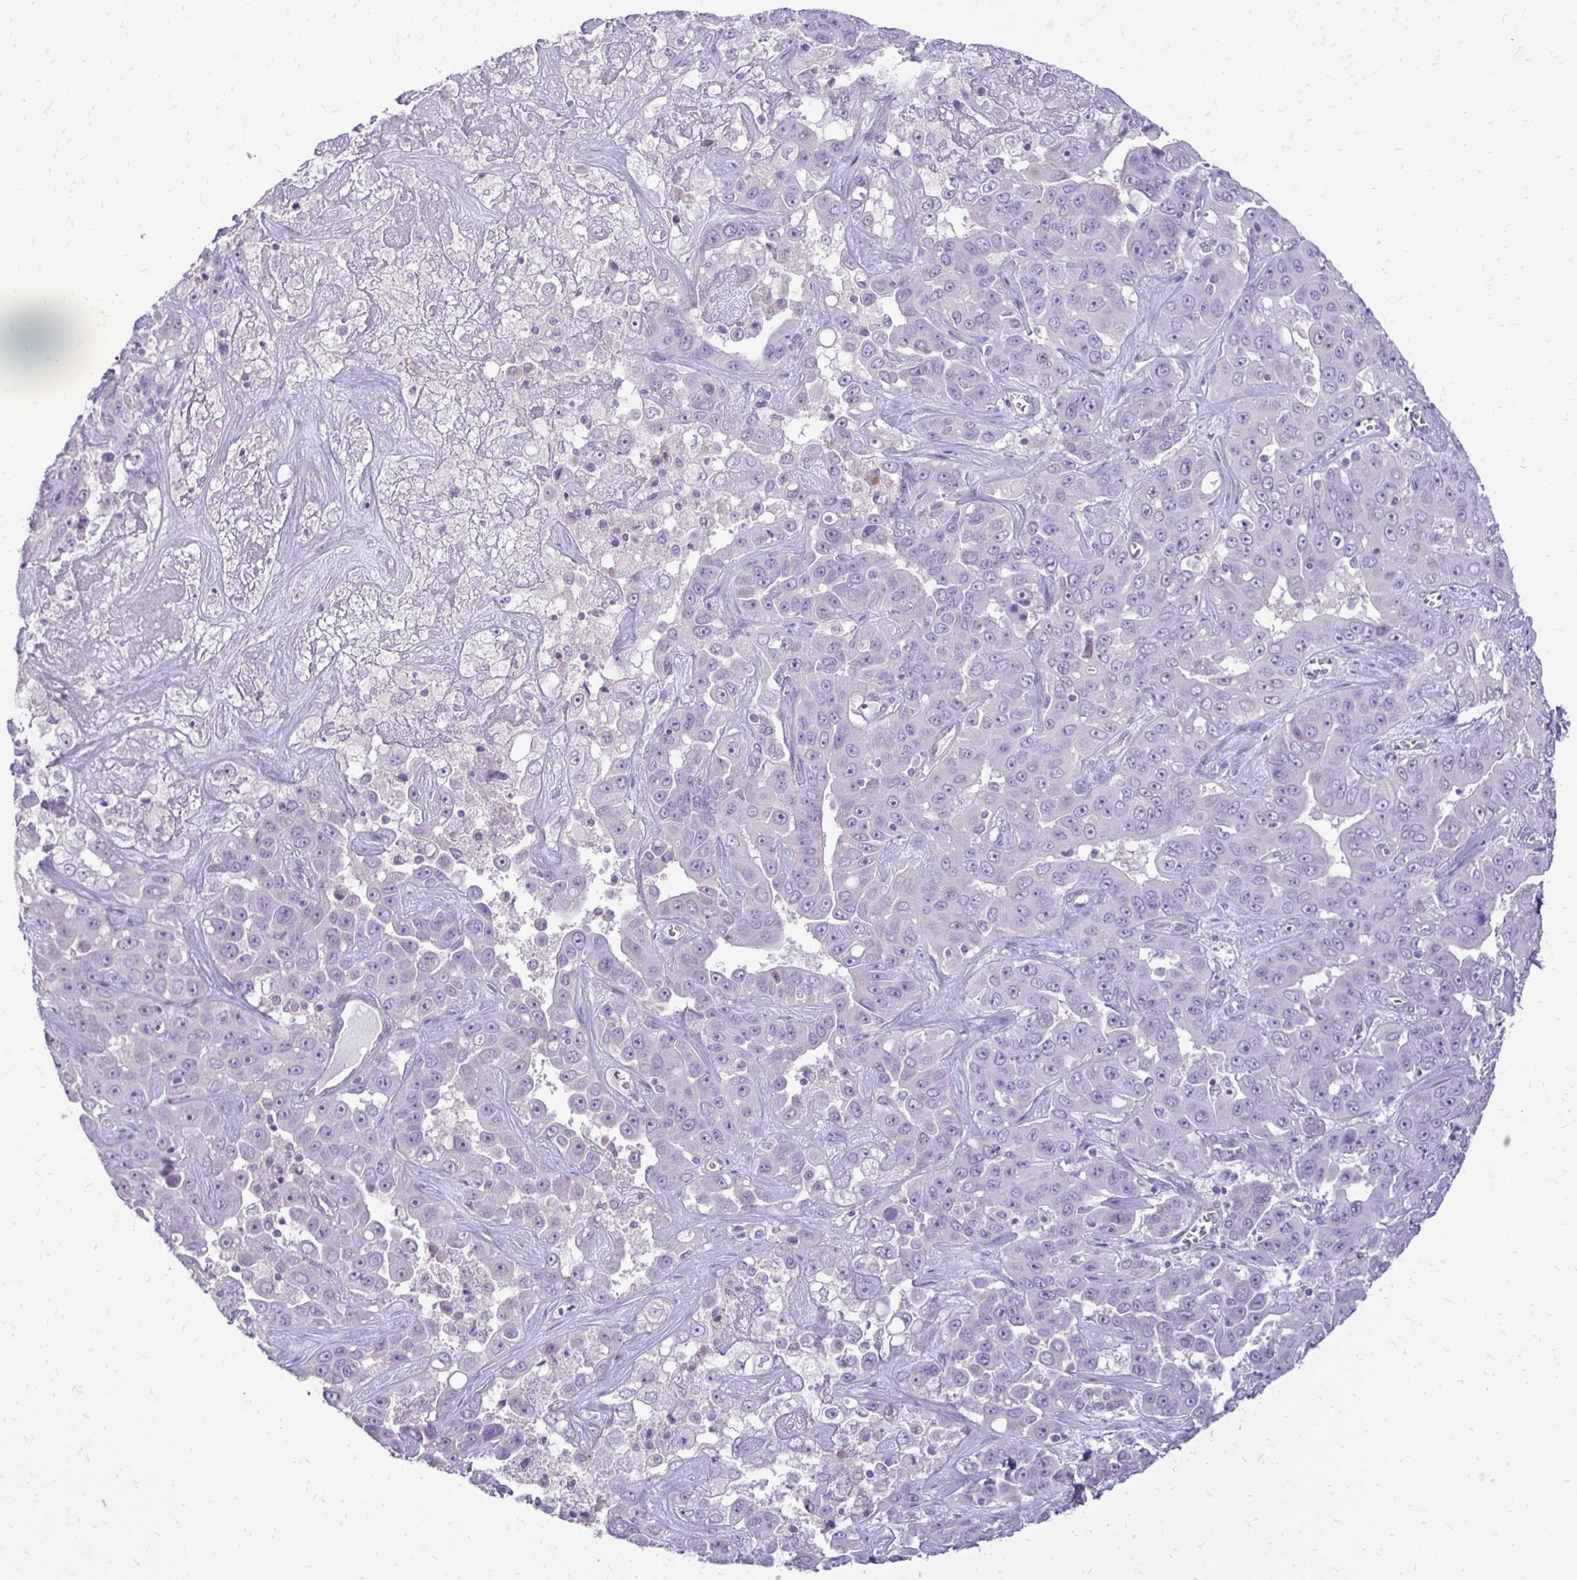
{"staining": {"intensity": "negative", "quantity": "none", "location": "none"}, "tissue": "liver cancer", "cell_type": "Tumor cells", "image_type": "cancer", "snomed": [{"axis": "morphology", "description": "Cholangiocarcinoma"}, {"axis": "topography", "description": "Liver"}], "caption": "The micrograph exhibits no significant expression in tumor cells of liver cholangiocarcinoma.", "gene": "GAS2", "patient": {"sex": "female", "age": 52}}